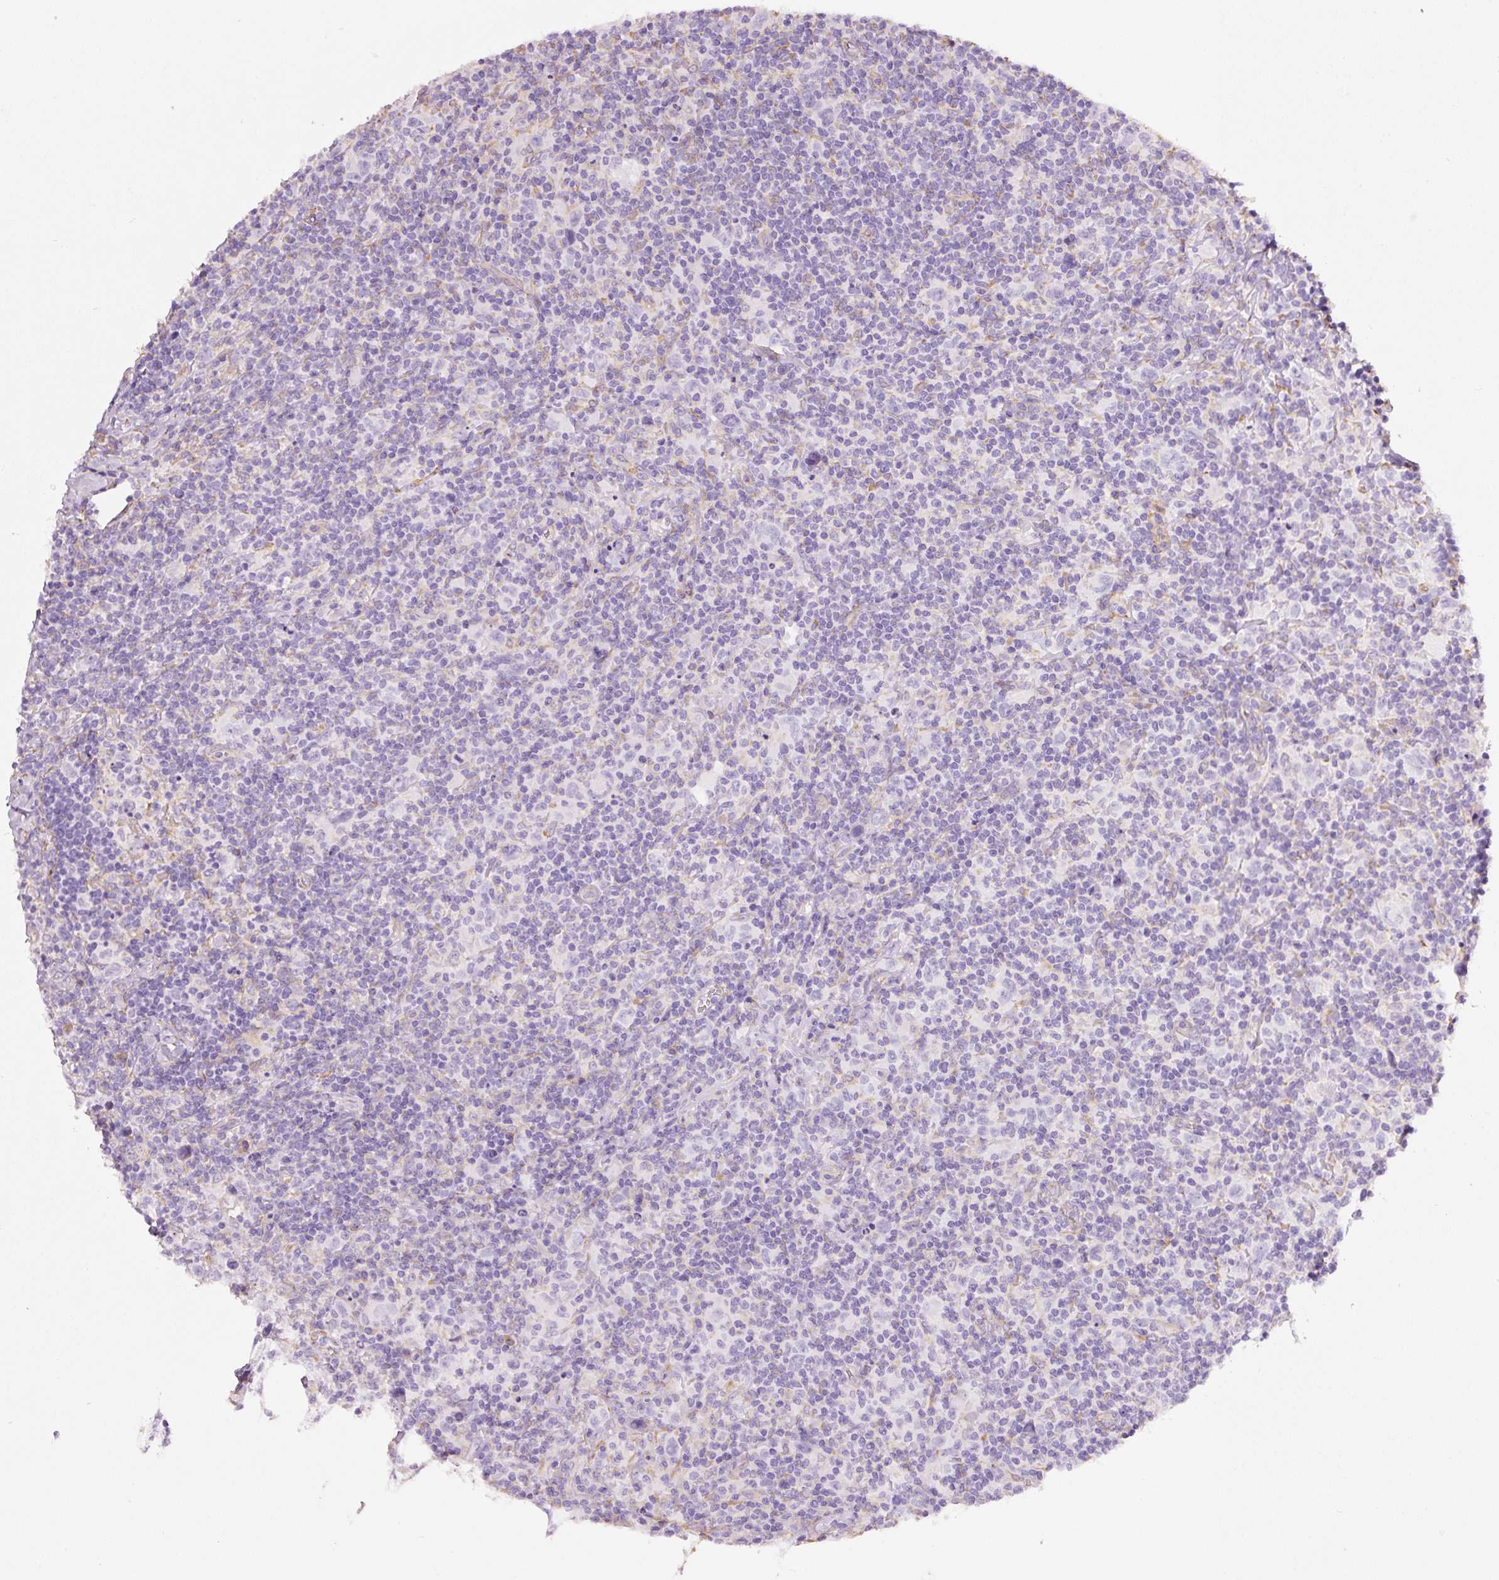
{"staining": {"intensity": "negative", "quantity": "none", "location": "none"}, "tissue": "lymphoma", "cell_type": "Tumor cells", "image_type": "cancer", "snomed": [{"axis": "morphology", "description": "Hodgkin's disease, NOS"}, {"axis": "topography", "description": "Lymph node"}], "caption": "A high-resolution histopathology image shows IHC staining of lymphoma, which demonstrates no significant expression in tumor cells.", "gene": "GCG", "patient": {"sex": "female", "age": 18}}